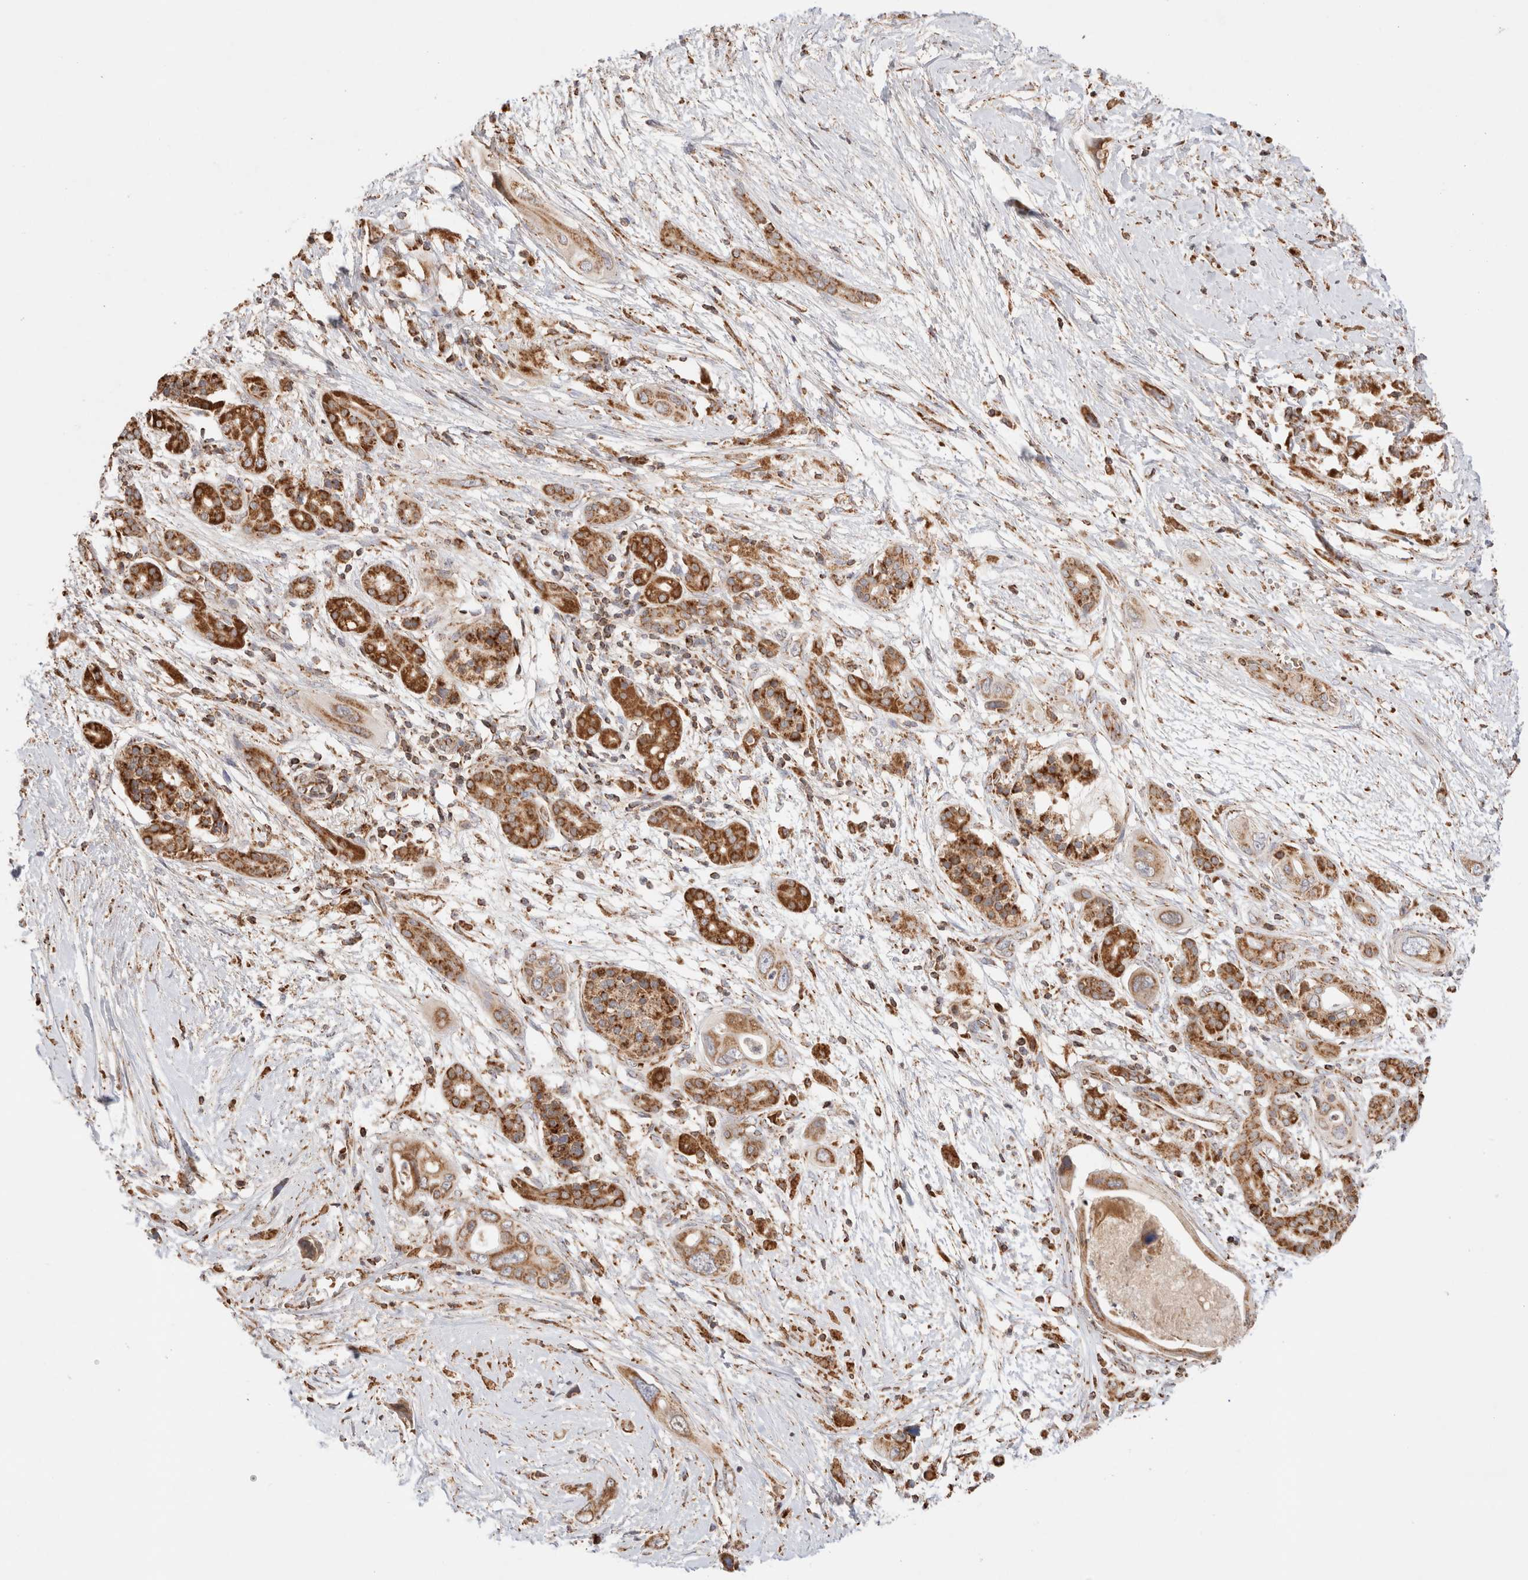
{"staining": {"intensity": "moderate", "quantity": ">75%", "location": "cytoplasmic/membranous"}, "tissue": "pancreatic cancer", "cell_type": "Tumor cells", "image_type": "cancer", "snomed": [{"axis": "morphology", "description": "Adenocarcinoma, NOS"}, {"axis": "topography", "description": "Pancreas"}], "caption": "Pancreatic adenocarcinoma stained with a protein marker demonstrates moderate staining in tumor cells.", "gene": "TMPPE", "patient": {"sex": "male", "age": 66}}